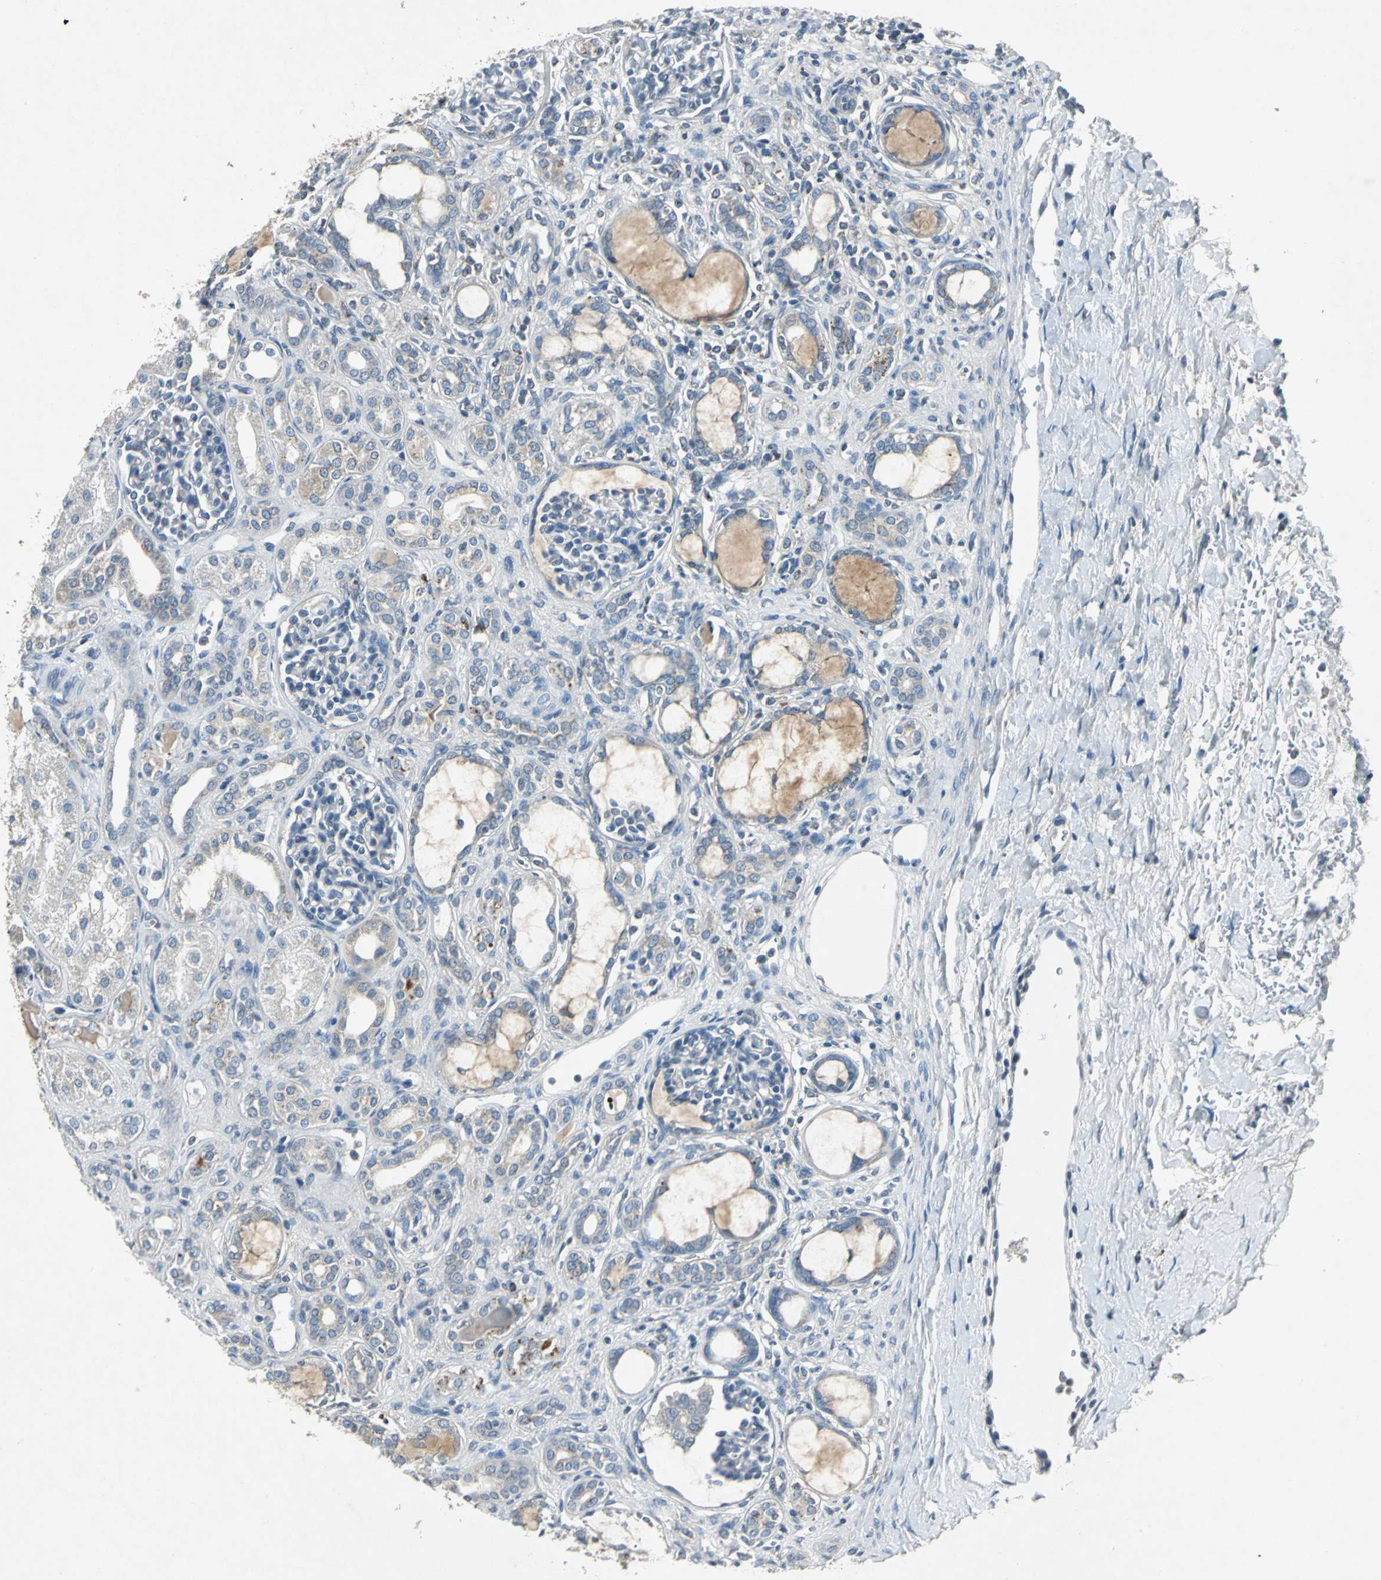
{"staining": {"intensity": "negative", "quantity": "none", "location": "none"}, "tissue": "kidney", "cell_type": "Cells in glomeruli", "image_type": "normal", "snomed": [{"axis": "morphology", "description": "Normal tissue, NOS"}, {"axis": "topography", "description": "Kidney"}], "caption": "IHC micrograph of unremarkable kidney stained for a protein (brown), which exhibits no staining in cells in glomeruli.", "gene": "SLC2A13", "patient": {"sex": "male", "age": 7}}